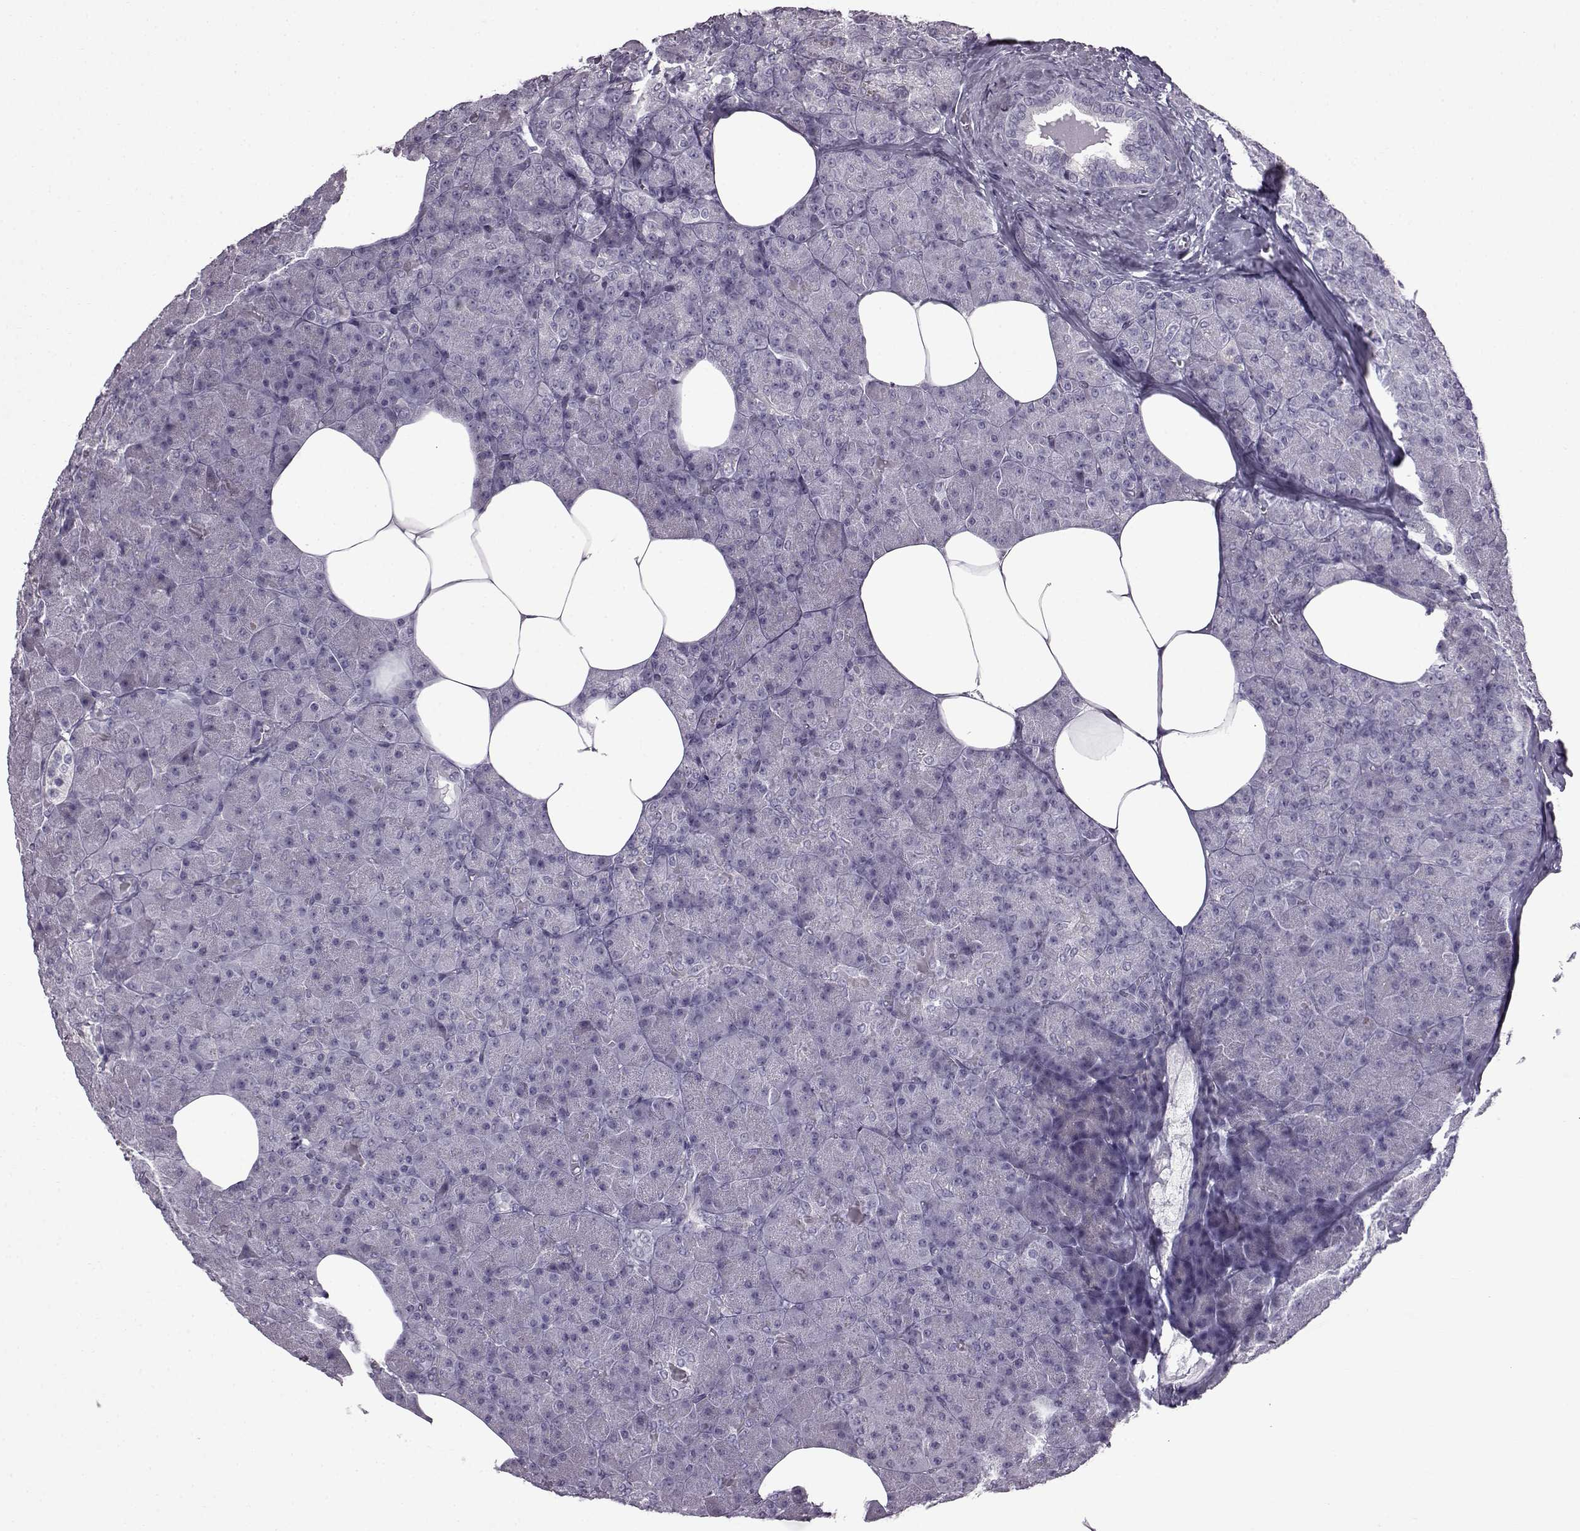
{"staining": {"intensity": "negative", "quantity": "none", "location": "none"}, "tissue": "pancreas", "cell_type": "Exocrine glandular cells", "image_type": "normal", "snomed": [{"axis": "morphology", "description": "Normal tissue, NOS"}, {"axis": "topography", "description": "Pancreas"}], "caption": "High power microscopy micrograph of an immunohistochemistry micrograph of unremarkable pancreas, revealing no significant positivity in exocrine glandular cells. (Stains: DAB (3,3'-diaminobenzidine) IHC with hematoxylin counter stain, Microscopy: brightfield microscopy at high magnification).", "gene": "SLC28A2", "patient": {"sex": "female", "age": 45}}